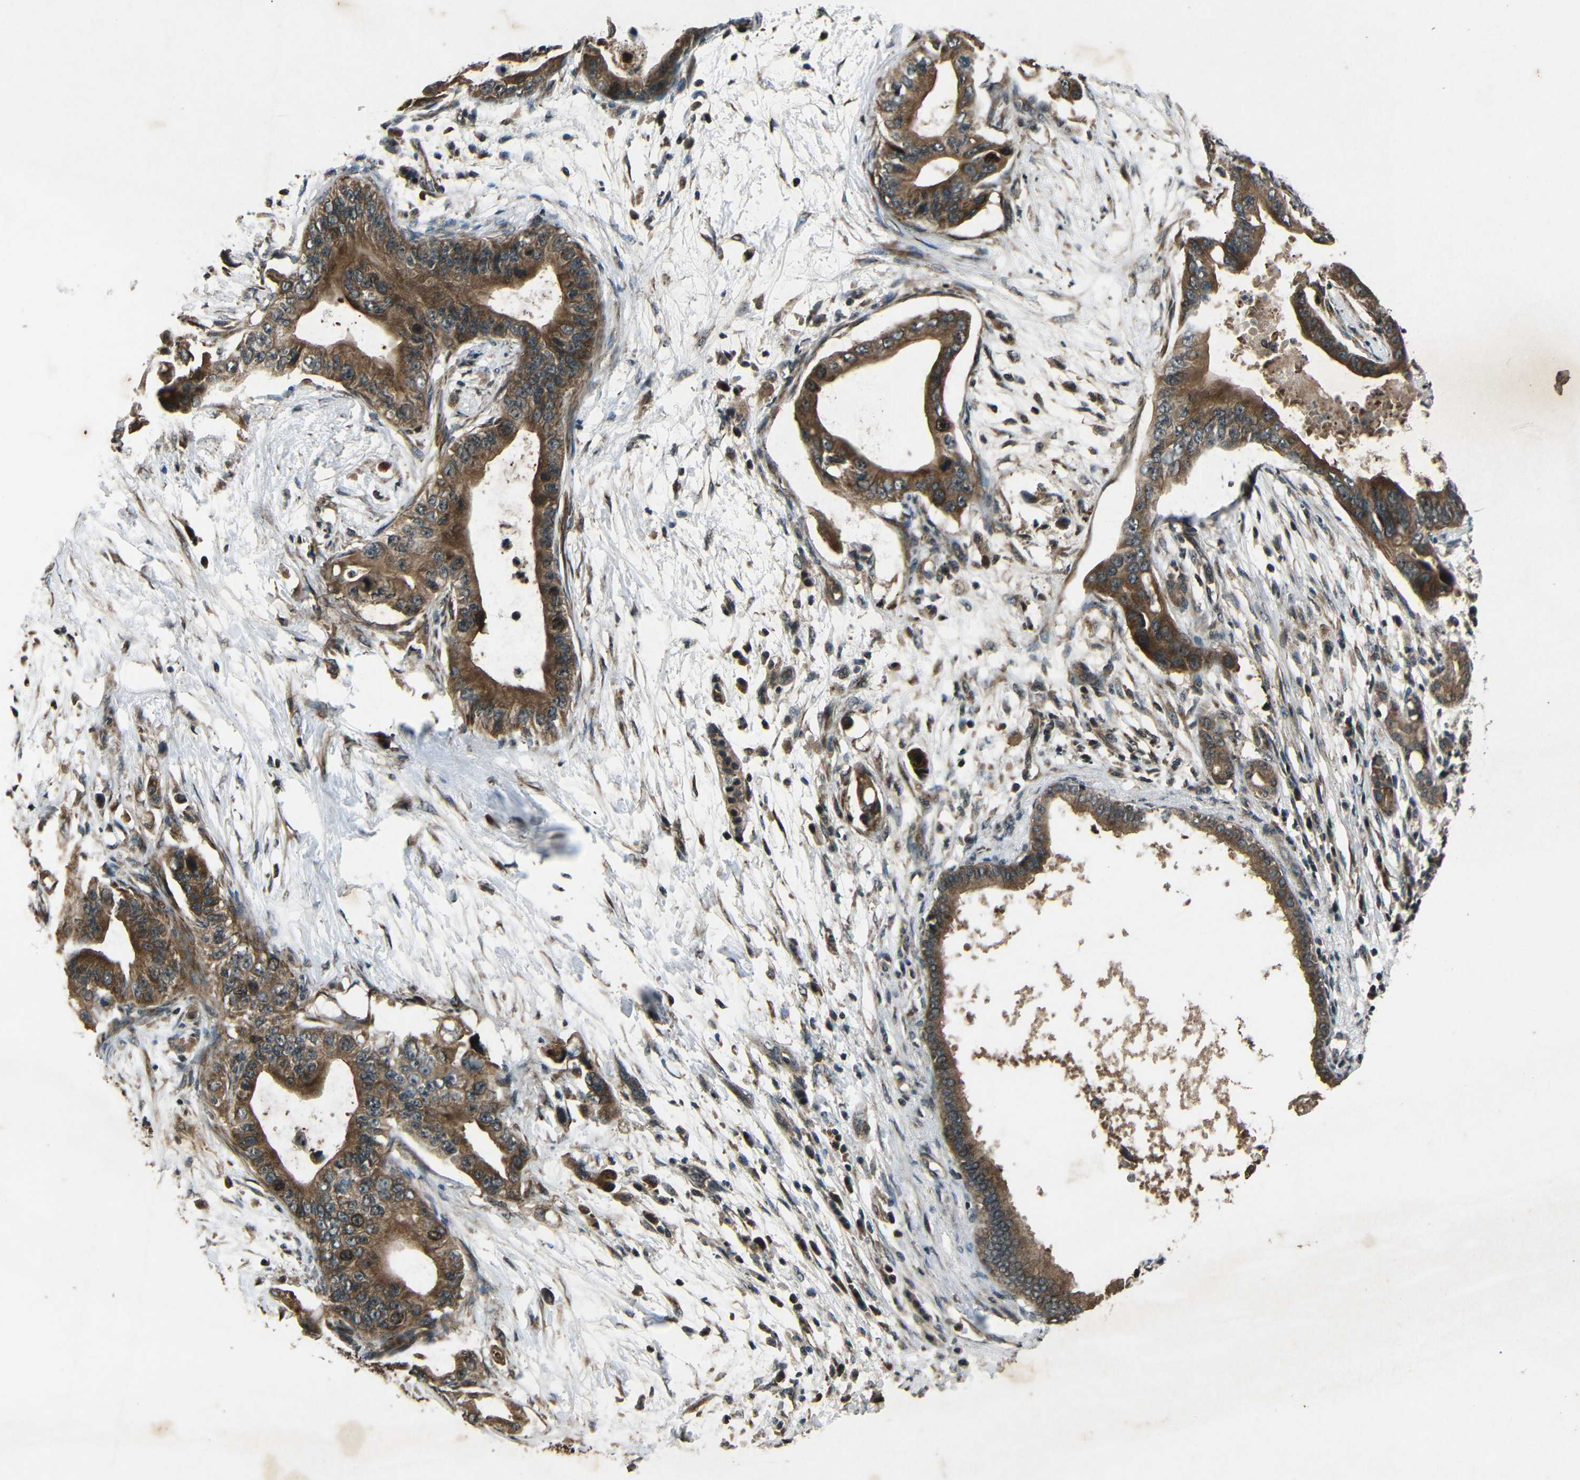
{"staining": {"intensity": "strong", "quantity": ">75%", "location": "cytoplasmic/membranous"}, "tissue": "pancreatic cancer", "cell_type": "Tumor cells", "image_type": "cancer", "snomed": [{"axis": "morphology", "description": "Adenocarcinoma, NOS"}, {"axis": "topography", "description": "Pancreas"}], "caption": "Protein analysis of pancreatic cancer tissue demonstrates strong cytoplasmic/membranous positivity in about >75% of tumor cells. The protein of interest is shown in brown color, while the nuclei are stained blue.", "gene": "PLK2", "patient": {"sex": "male", "age": 77}}